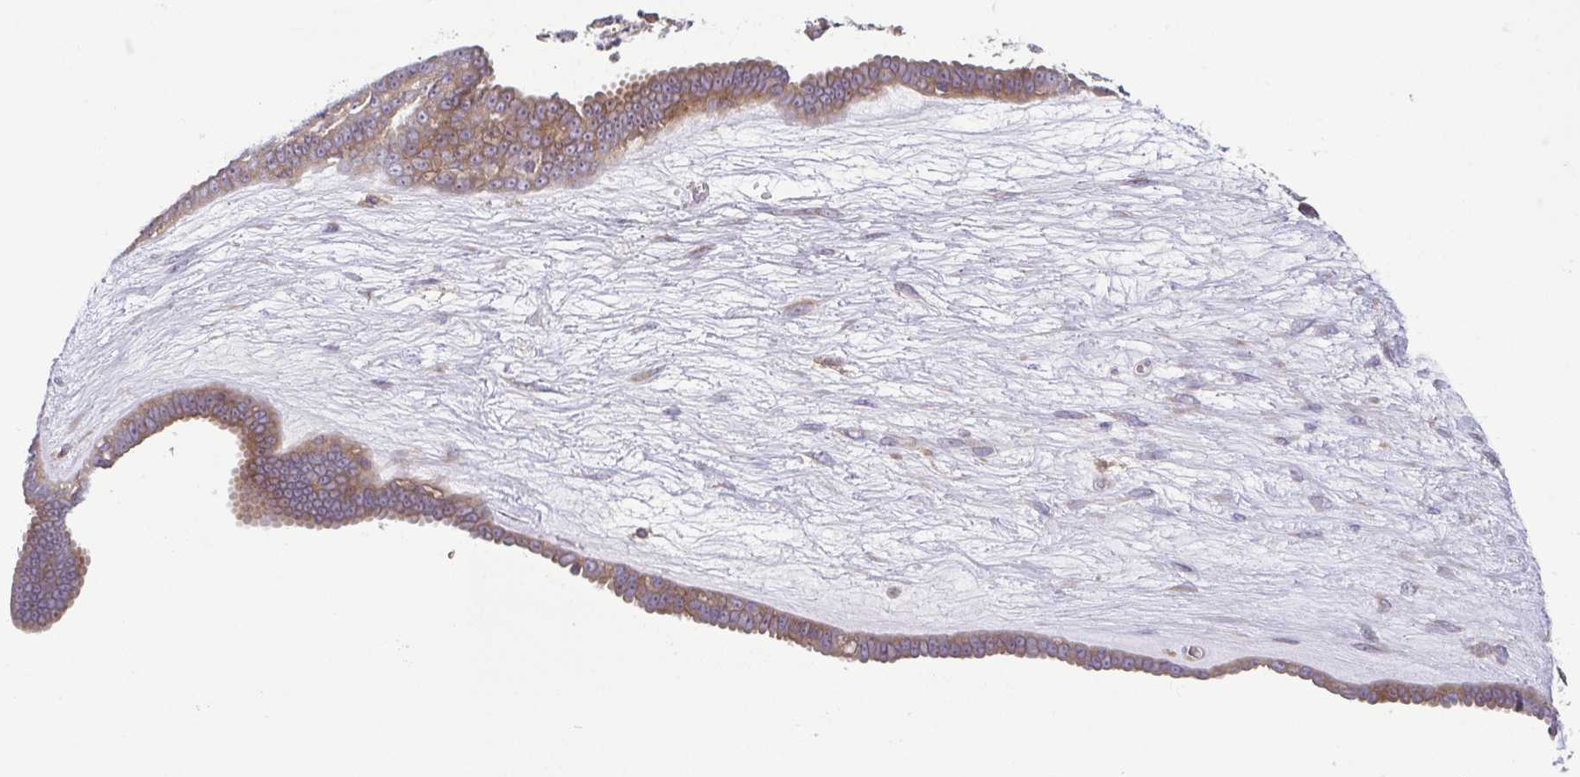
{"staining": {"intensity": "moderate", "quantity": ">75%", "location": "cytoplasmic/membranous"}, "tissue": "ovarian cancer", "cell_type": "Tumor cells", "image_type": "cancer", "snomed": [{"axis": "morphology", "description": "Cystadenocarcinoma, serous, NOS"}, {"axis": "topography", "description": "Ovary"}], "caption": "A histopathology image of human ovarian cancer stained for a protein reveals moderate cytoplasmic/membranous brown staining in tumor cells.", "gene": "LMF2", "patient": {"sex": "female", "age": 71}}